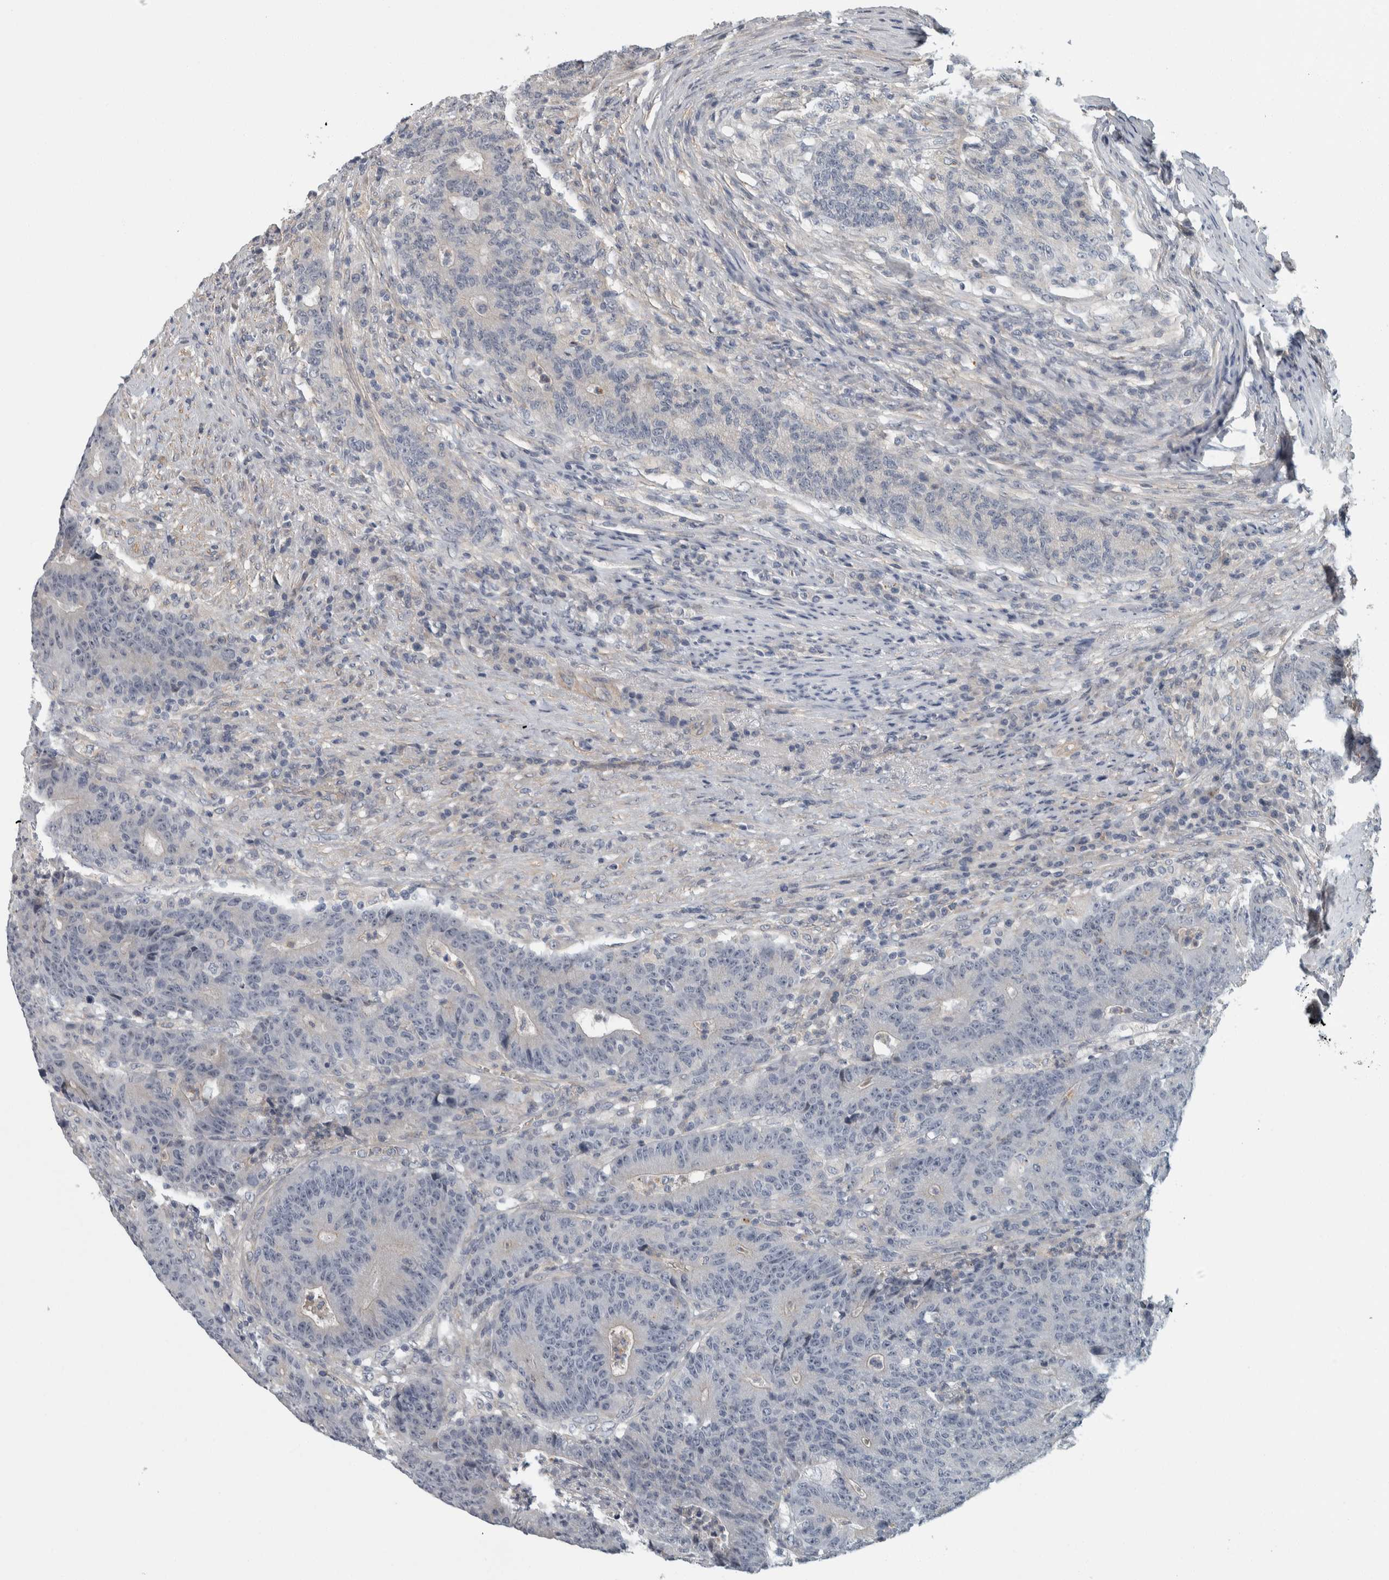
{"staining": {"intensity": "negative", "quantity": "none", "location": "none"}, "tissue": "colorectal cancer", "cell_type": "Tumor cells", "image_type": "cancer", "snomed": [{"axis": "morphology", "description": "Normal tissue, NOS"}, {"axis": "morphology", "description": "Adenocarcinoma, NOS"}, {"axis": "topography", "description": "Colon"}], "caption": "Immunohistochemistry photomicrograph of neoplastic tissue: human adenocarcinoma (colorectal) stained with DAB (3,3'-diaminobenzidine) reveals no significant protein staining in tumor cells.", "gene": "KCNJ3", "patient": {"sex": "female", "age": 75}}